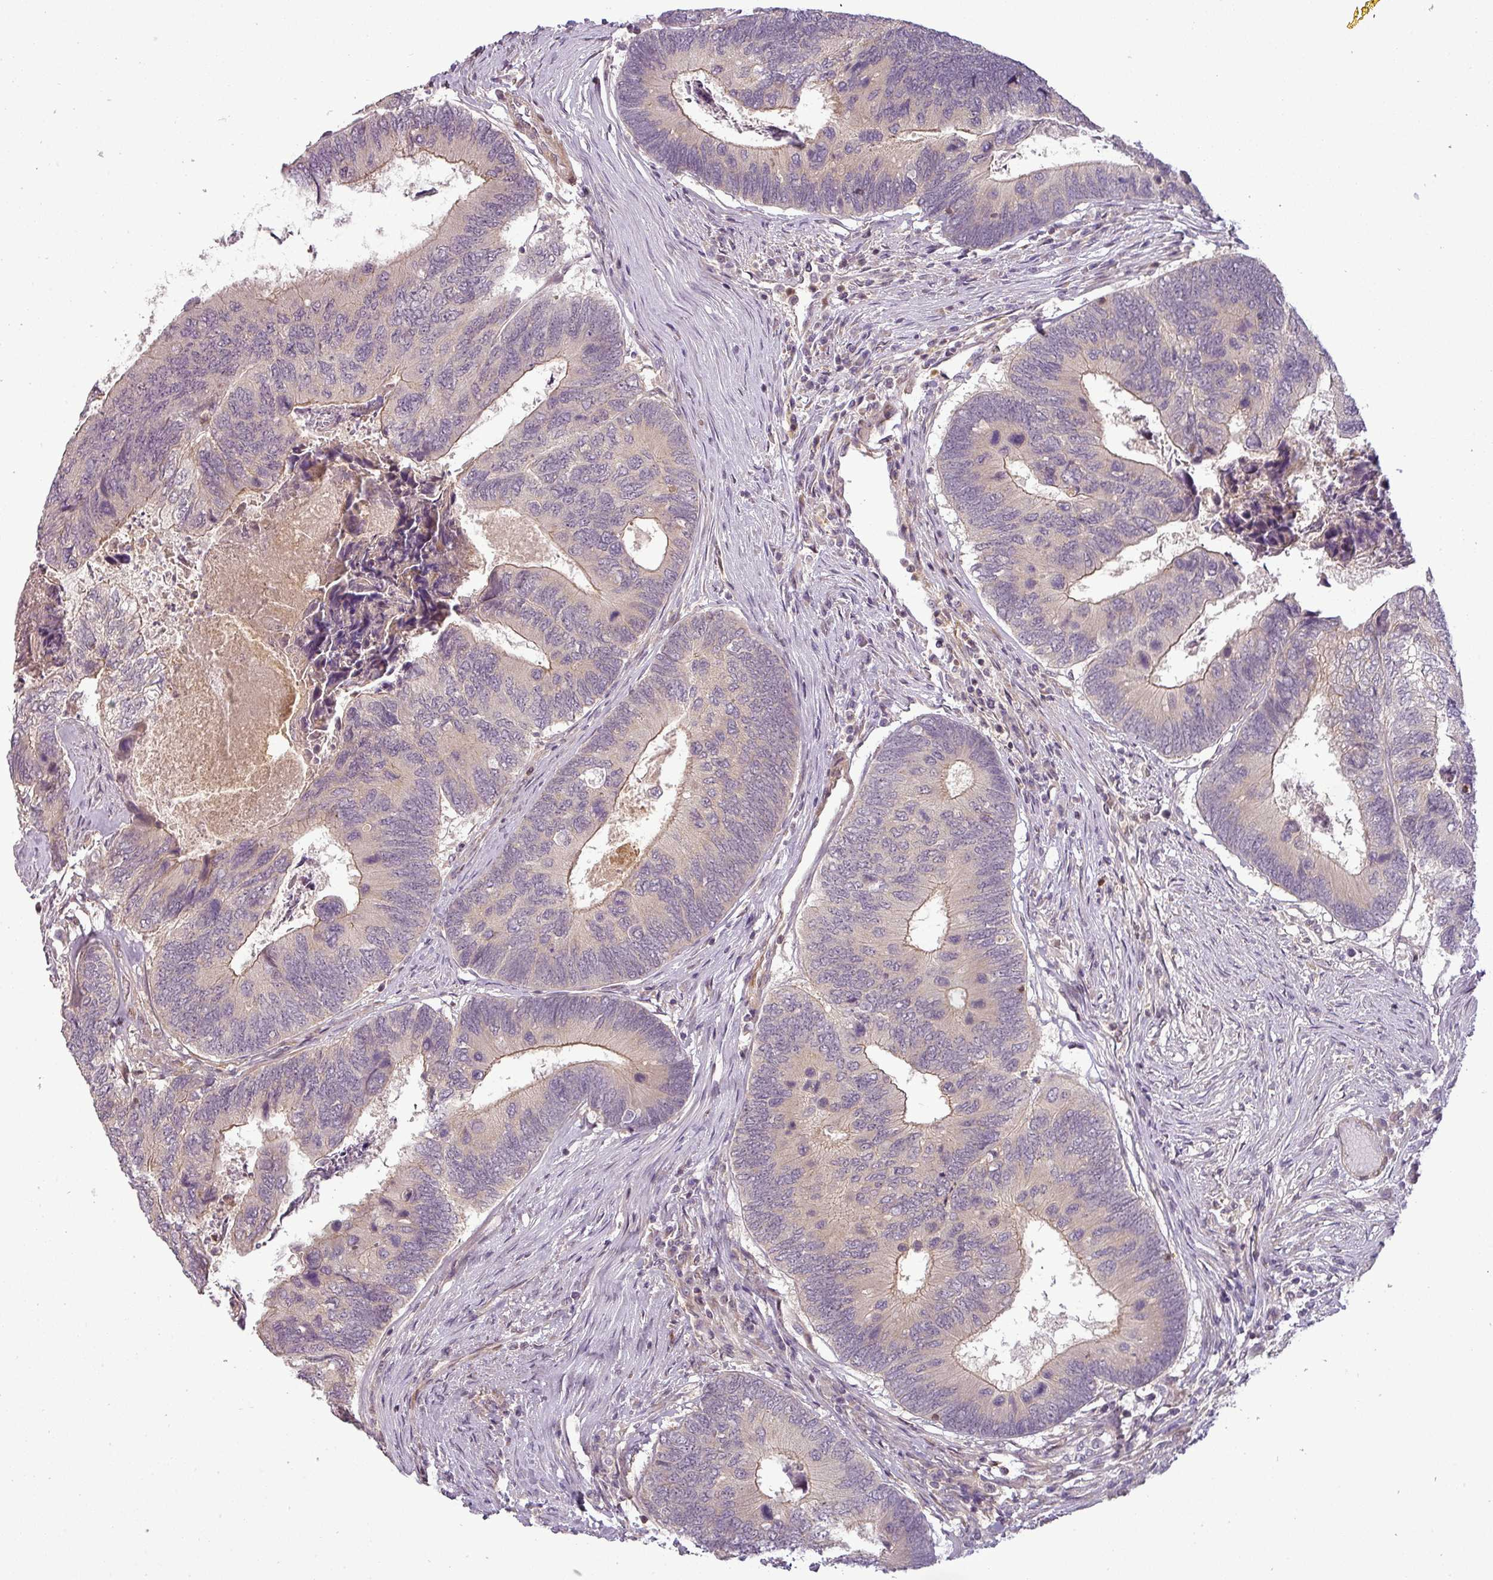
{"staining": {"intensity": "weak", "quantity": "25%-75%", "location": "cytoplasmic/membranous"}, "tissue": "colorectal cancer", "cell_type": "Tumor cells", "image_type": "cancer", "snomed": [{"axis": "morphology", "description": "Adenocarcinoma, NOS"}, {"axis": "topography", "description": "Colon"}], "caption": "IHC staining of colorectal cancer (adenocarcinoma), which demonstrates low levels of weak cytoplasmic/membranous staining in approximately 25%-75% of tumor cells indicating weak cytoplasmic/membranous protein positivity. The staining was performed using DAB (brown) for protein detection and nuclei were counterstained in hematoxylin (blue).", "gene": "NIN", "patient": {"sex": "female", "age": 67}}